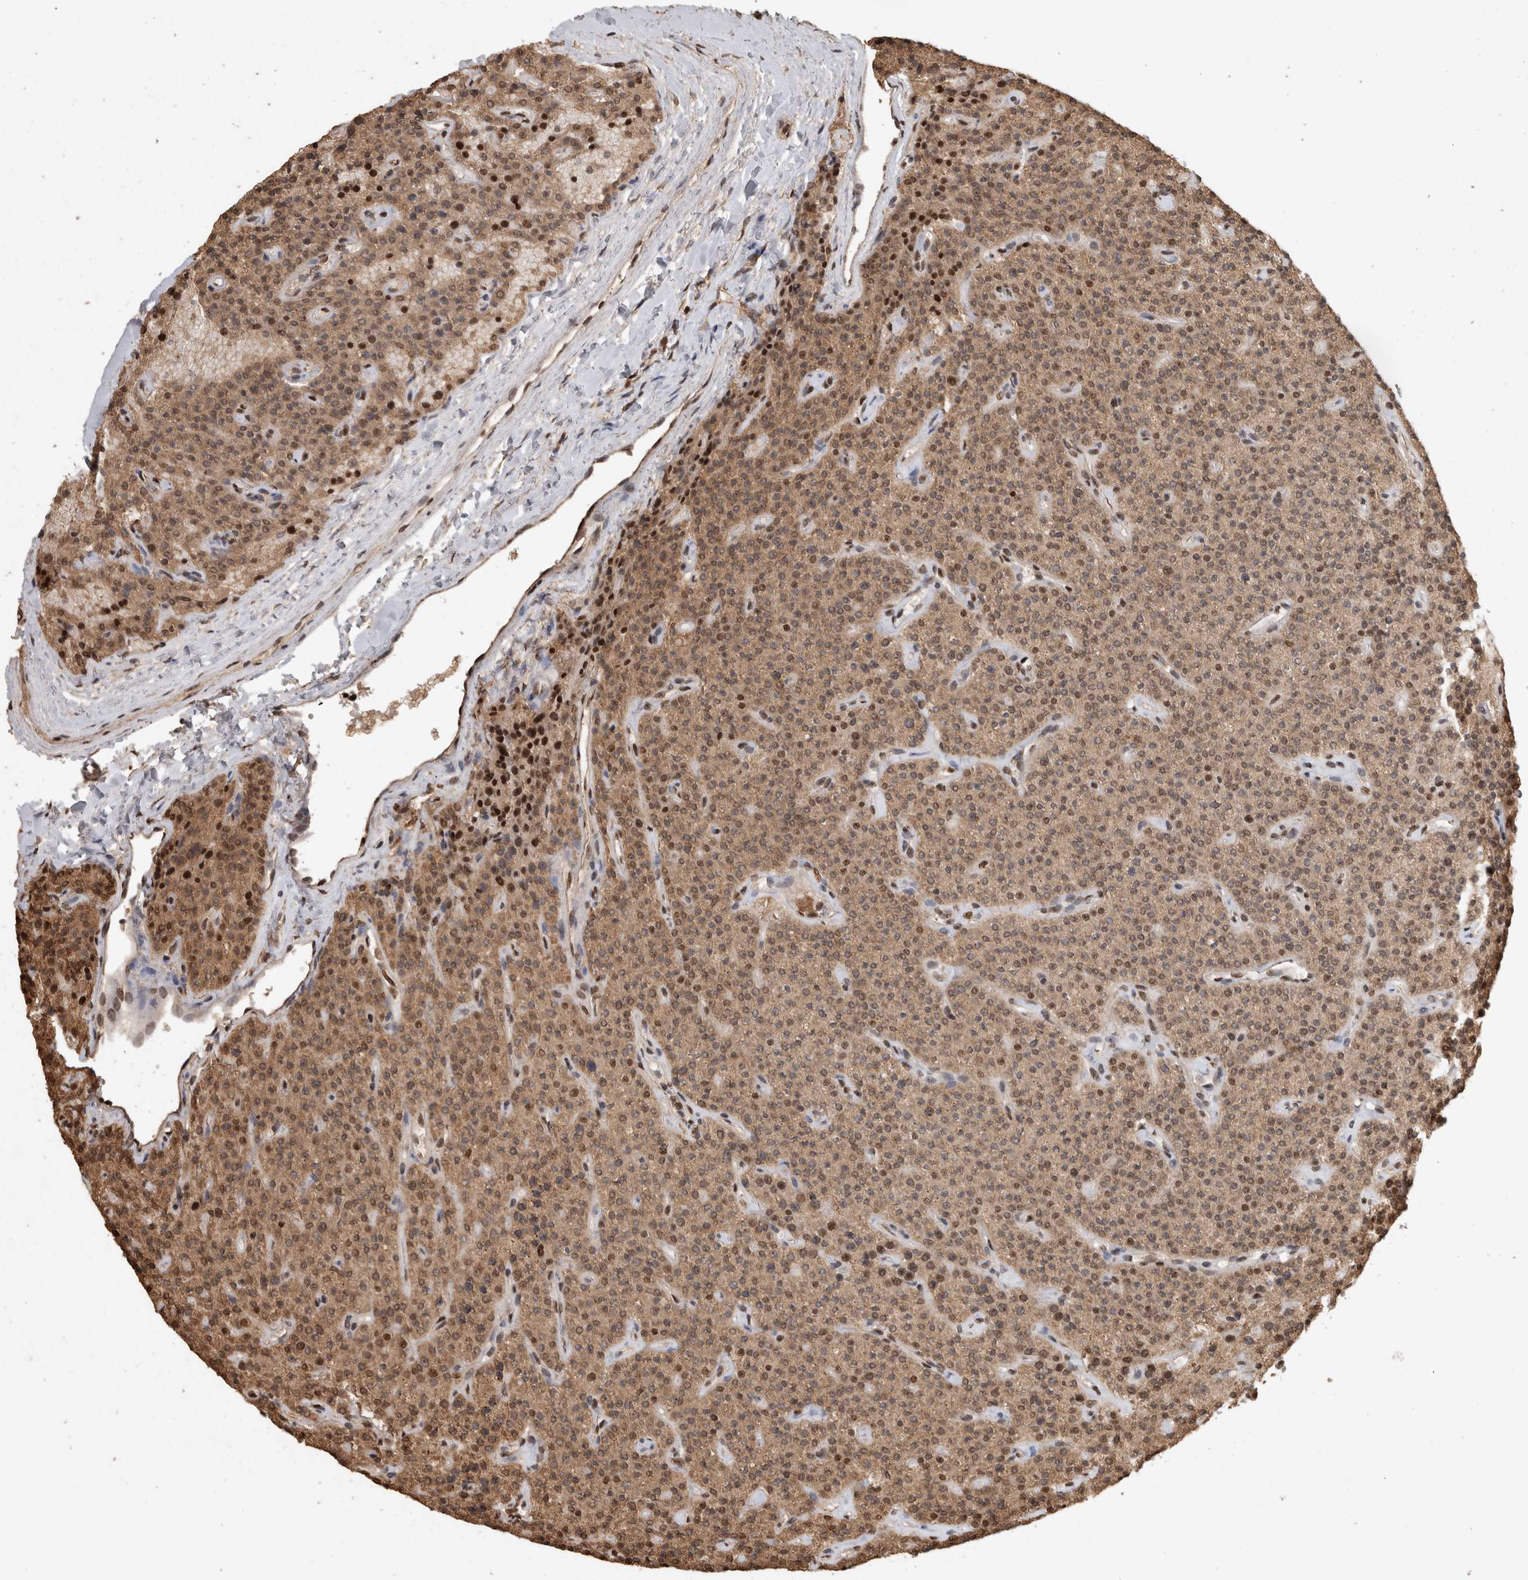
{"staining": {"intensity": "strong", "quantity": ">75%", "location": "nuclear"}, "tissue": "parathyroid gland", "cell_type": "Glandular cells", "image_type": "normal", "snomed": [{"axis": "morphology", "description": "Normal tissue, NOS"}, {"axis": "topography", "description": "Parathyroid gland"}], "caption": "Human parathyroid gland stained with a brown dye shows strong nuclear positive positivity in about >75% of glandular cells.", "gene": "RAD50", "patient": {"sex": "male", "age": 46}}